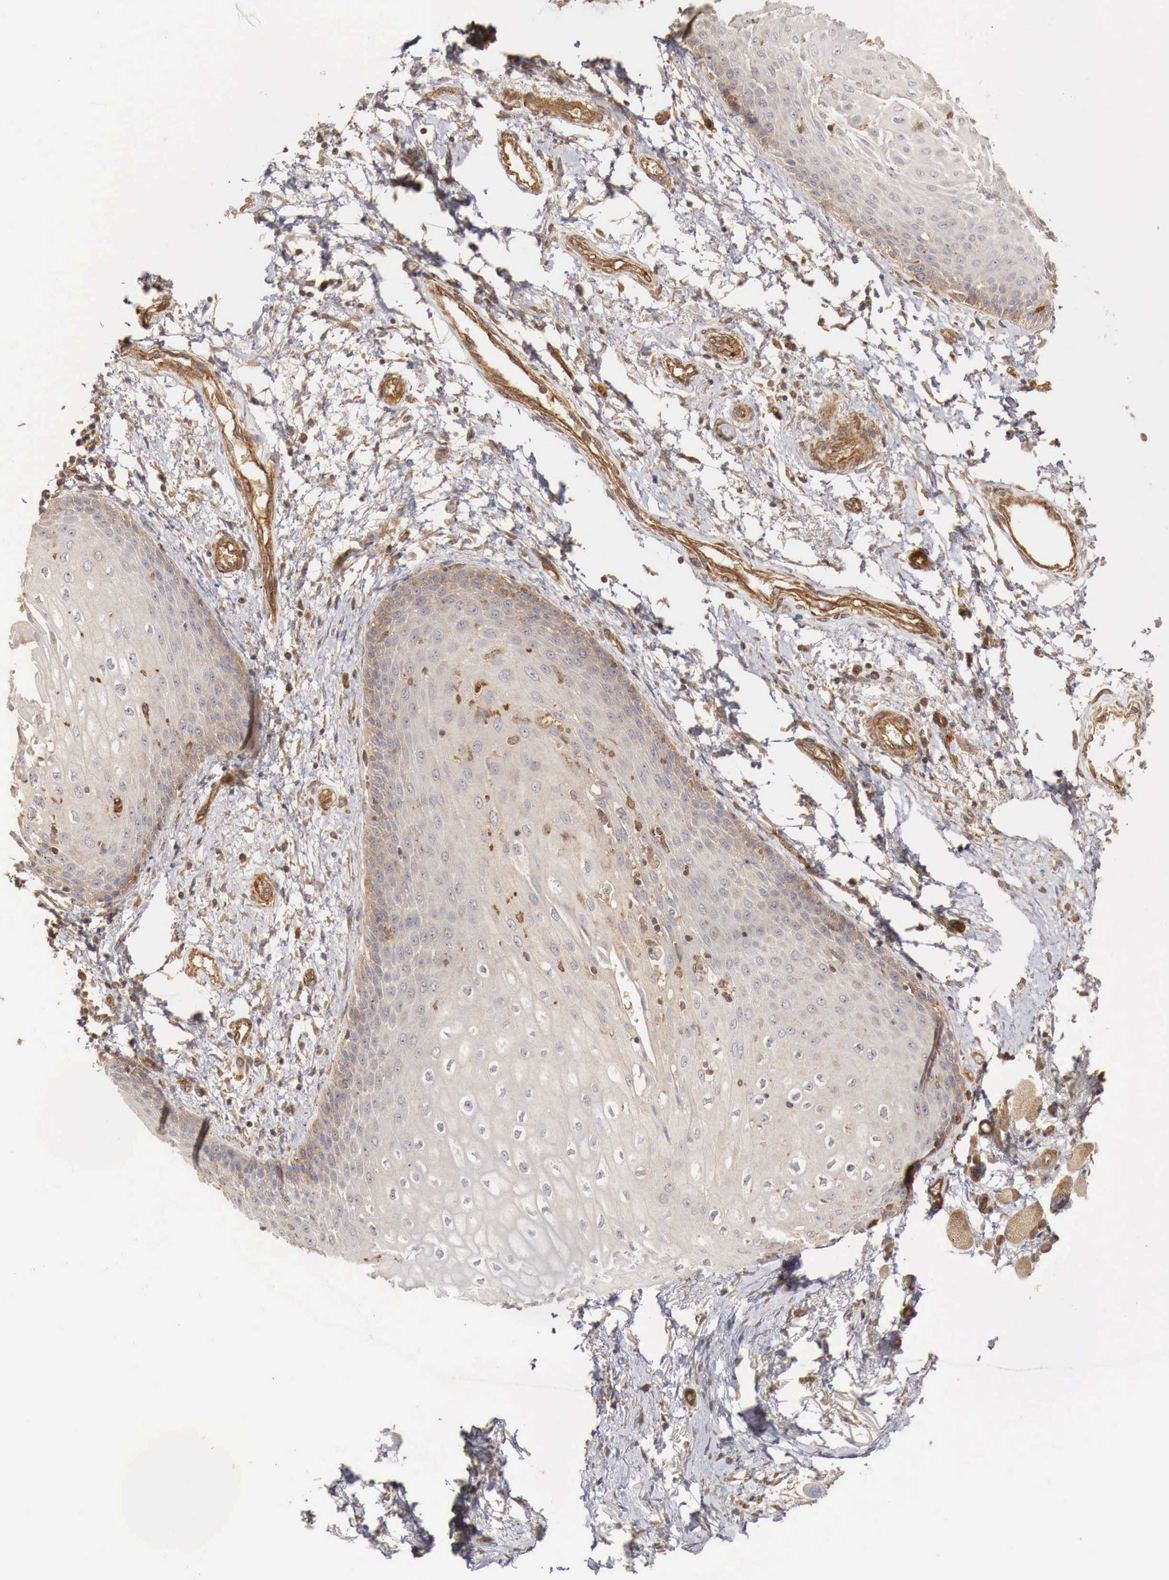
{"staining": {"intensity": "weak", "quantity": "25%-75%", "location": "cytoplasmic/membranous"}, "tissue": "skin", "cell_type": "Epidermal cells", "image_type": "normal", "snomed": [{"axis": "morphology", "description": "Normal tissue, NOS"}, {"axis": "topography", "description": "Anal"}], "caption": "Protein analysis of normal skin displays weak cytoplasmic/membranous staining in approximately 25%-75% of epidermal cells. (DAB (3,3'-diaminobenzidine) IHC with brightfield microscopy, high magnification).", "gene": "ARMCX4", "patient": {"sex": "female", "age": 46}}